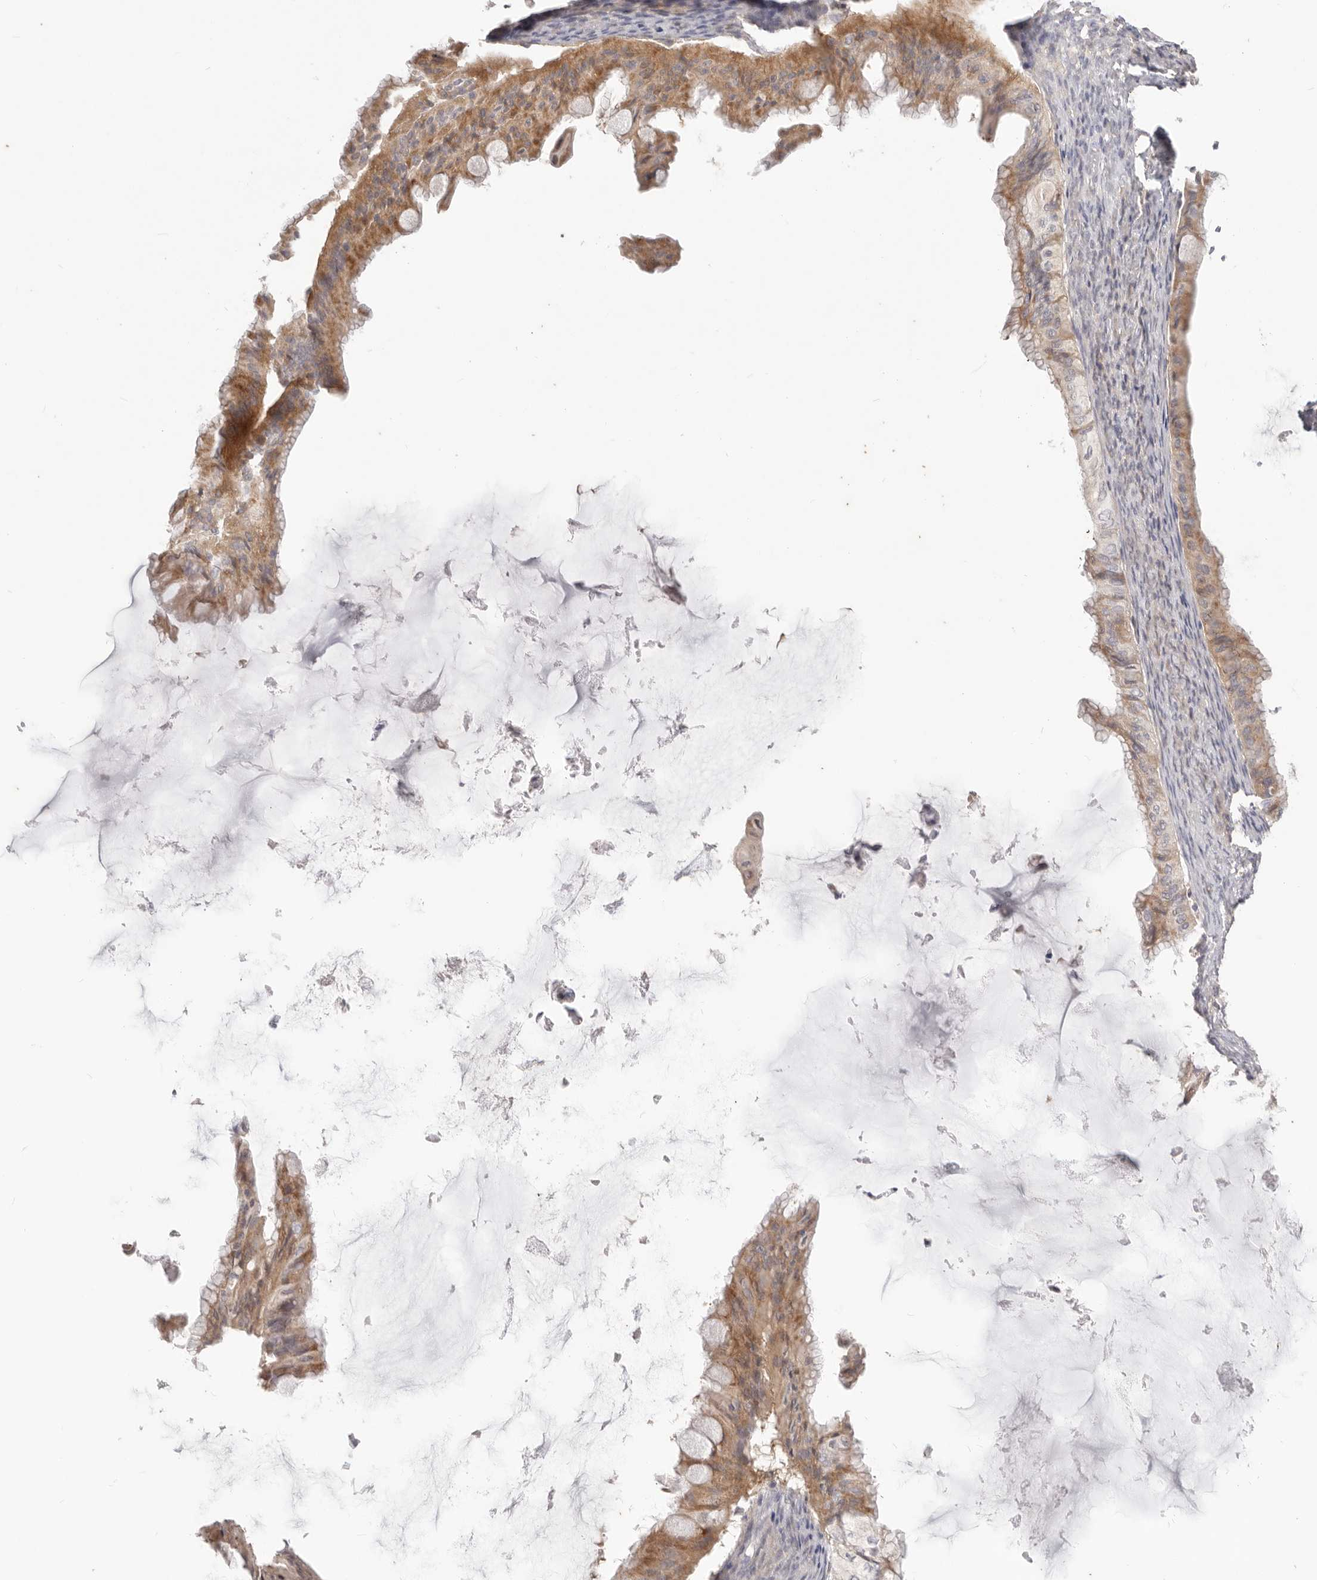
{"staining": {"intensity": "moderate", "quantity": ">75%", "location": "cytoplasmic/membranous"}, "tissue": "ovarian cancer", "cell_type": "Tumor cells", "image_type": "cancer", "snomed": [{"axis": "morphology", "description": "Cystadenocarcinoma, mucinous, NOS"}, {"axis": "topography", "description": "Ovary"}], "caption": "This histopathology image reveals IHC staining of human ovarian mucinous cystadenocarcinoma, with medium moderate cytoplasmic/membranous staining in approximately >75% of tumor cells.", "gene": "WDR77", "patient": {"sex": "female", "age": 61}}